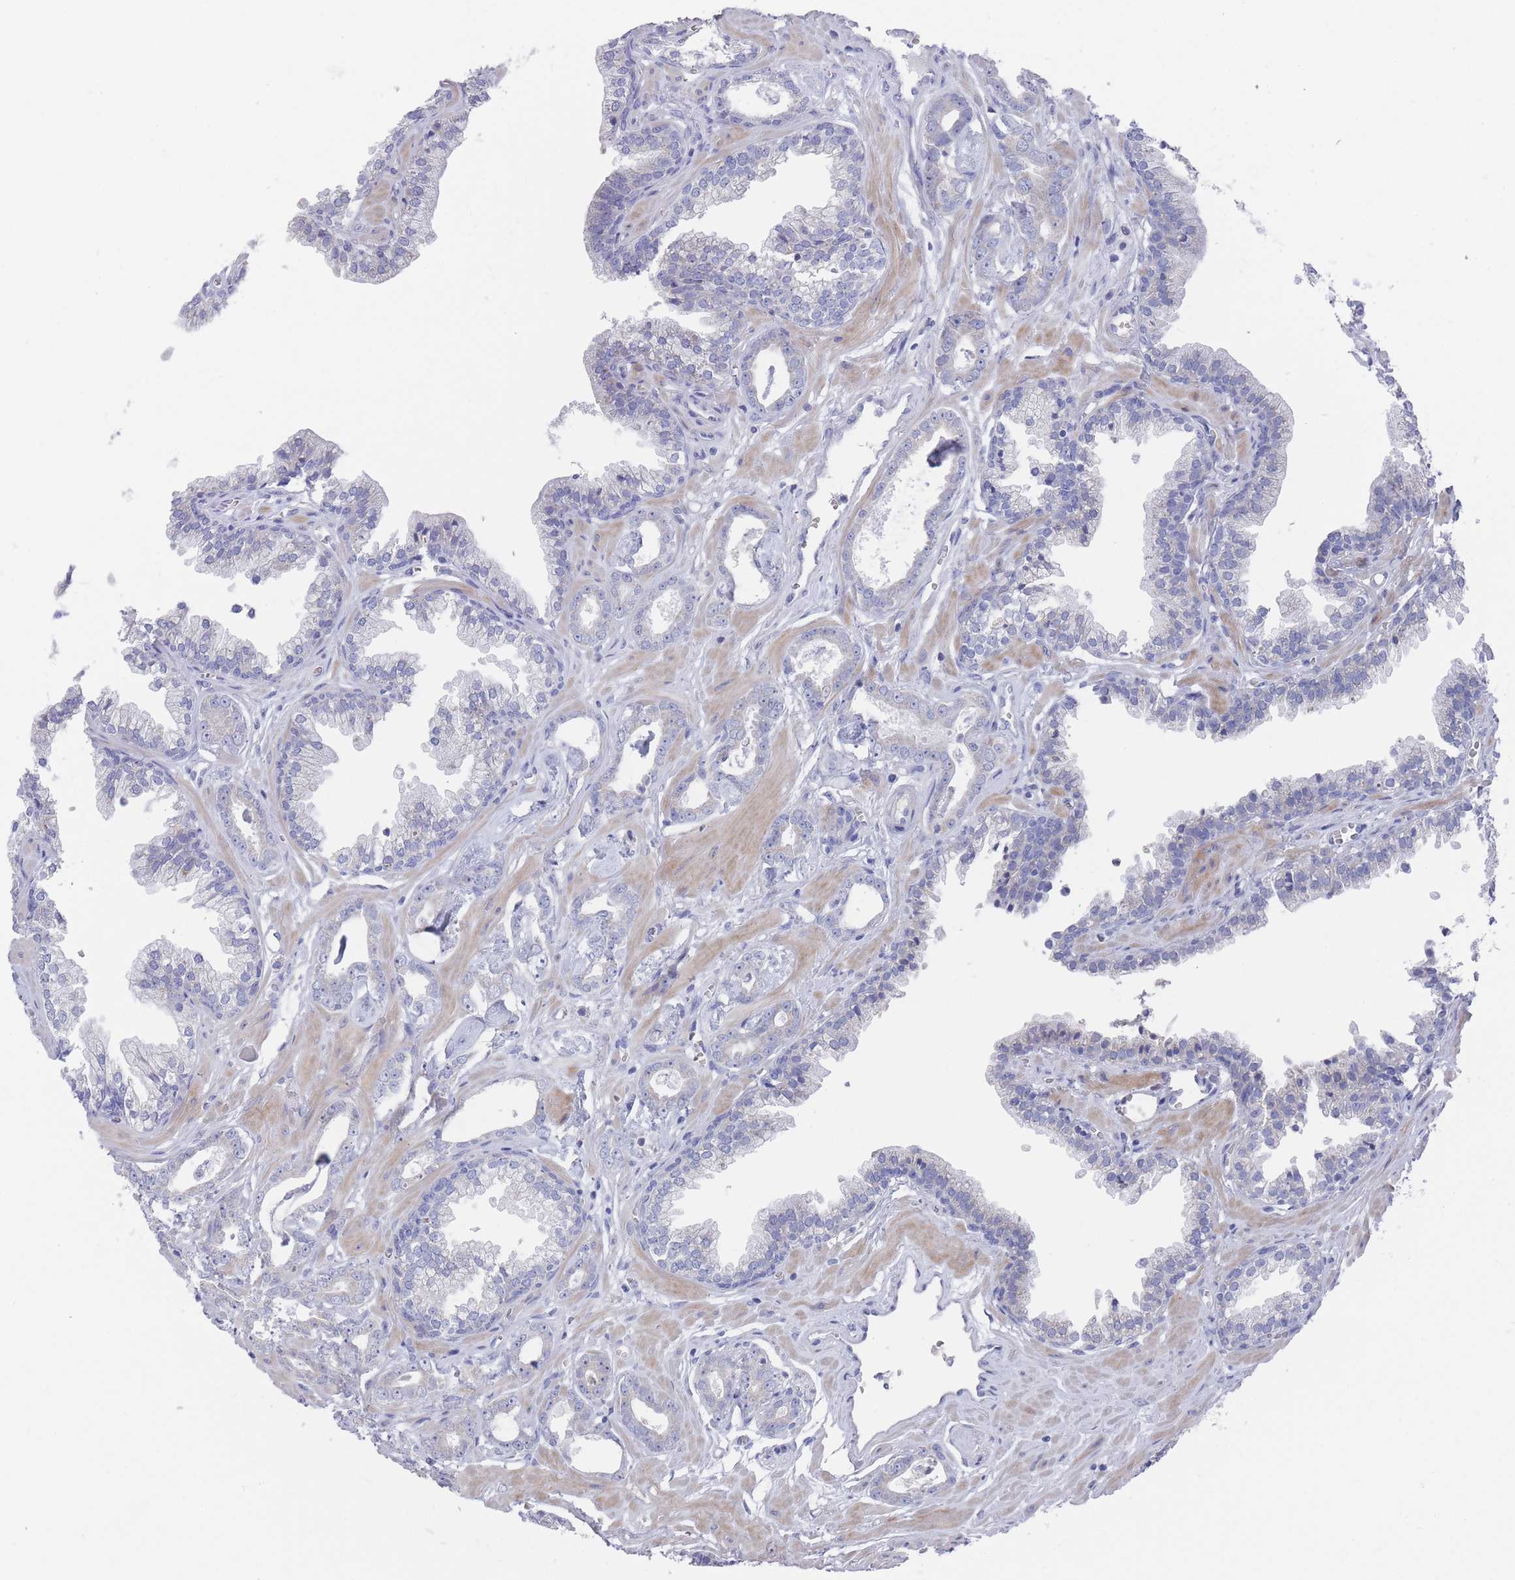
{"staining": {"intensity": "negative", "quantity": "none", "location": "none"}, "tissue": "prostate cancer", "cell_type": "Tumor cells", "image_type": "cancer", "snomed": [{"axis": "morphology", "description": "Adenocarcinoma, Low grade"}, {"axis": "topography", "description": "Prostate"}], "caption": "Tumor cells show no significant protein positivity in prostate low-grade adenocarcinoma.", "gene": "SCCPDH", "patient": {"sex": "male", "age": 60}}